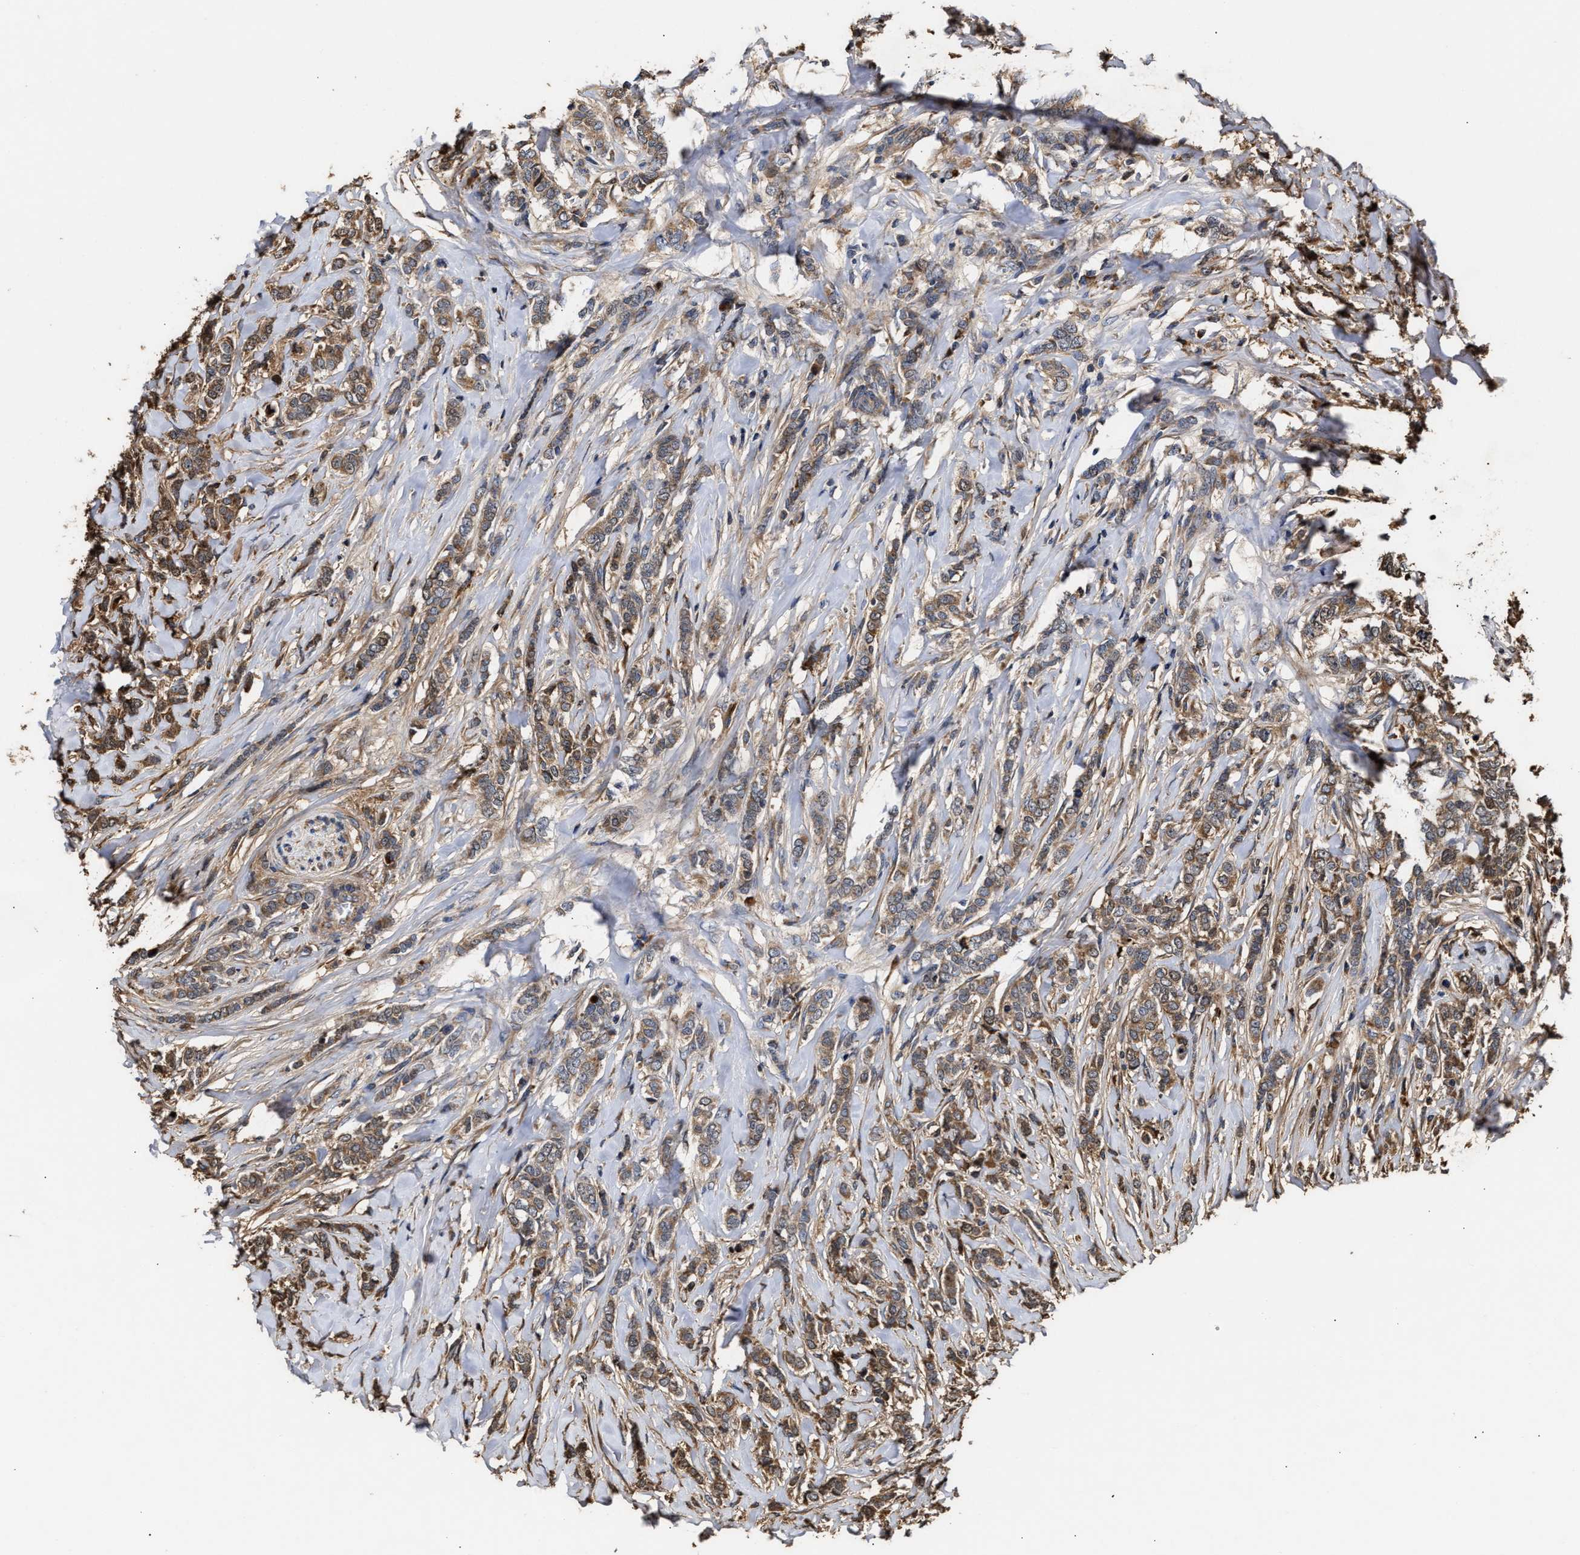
{"staining": {"intensity": "moderate", "quantity": ">75%", "location": "cytoplasmic/membranous"}, "tissue": "breast cancer", "cell_type": "Tumor cells", "image_type": "cancer", "snomed": [{"axis": "morphology", "description": "Lobular carcinoma"}, {"axis": "topography", "description": "Skin"}, {"axis": "topography", "description": "Breast"}], "caption": "A brown stain labels moderate cytoplasmic/membranous staining of a protein in breast cancer tumor cells.", "gene": "GOSR1", "patient": {"sex": "female", "age": 46}}